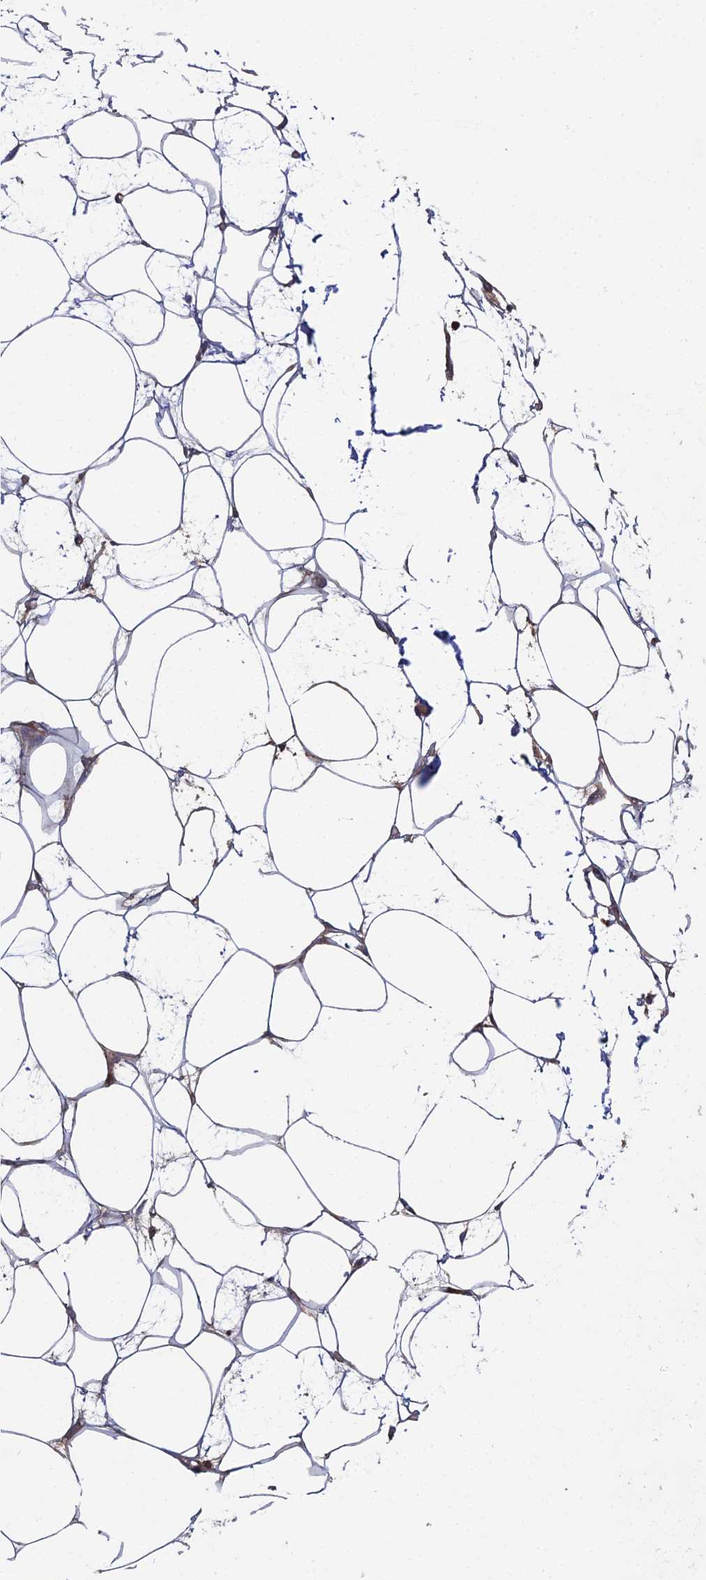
{"staining": {"intensity": "negative", "quantity": "none", "location": "none"}, "tissue": "adipose tissue", "cell_type": "Adipocytes", "image_type": "normal", "snomed": [{"axis": "morphology", "description": "Normal tissue, NOS"}, {"axis": "topography", "description": "Breast"}], "caption": "This is a image of immunohistochemistry staining of normal adipose tissue, which shows no positivity in adipocytes.", "gene": "ARL16", "patient": {"sex": "female", "age": 23}}